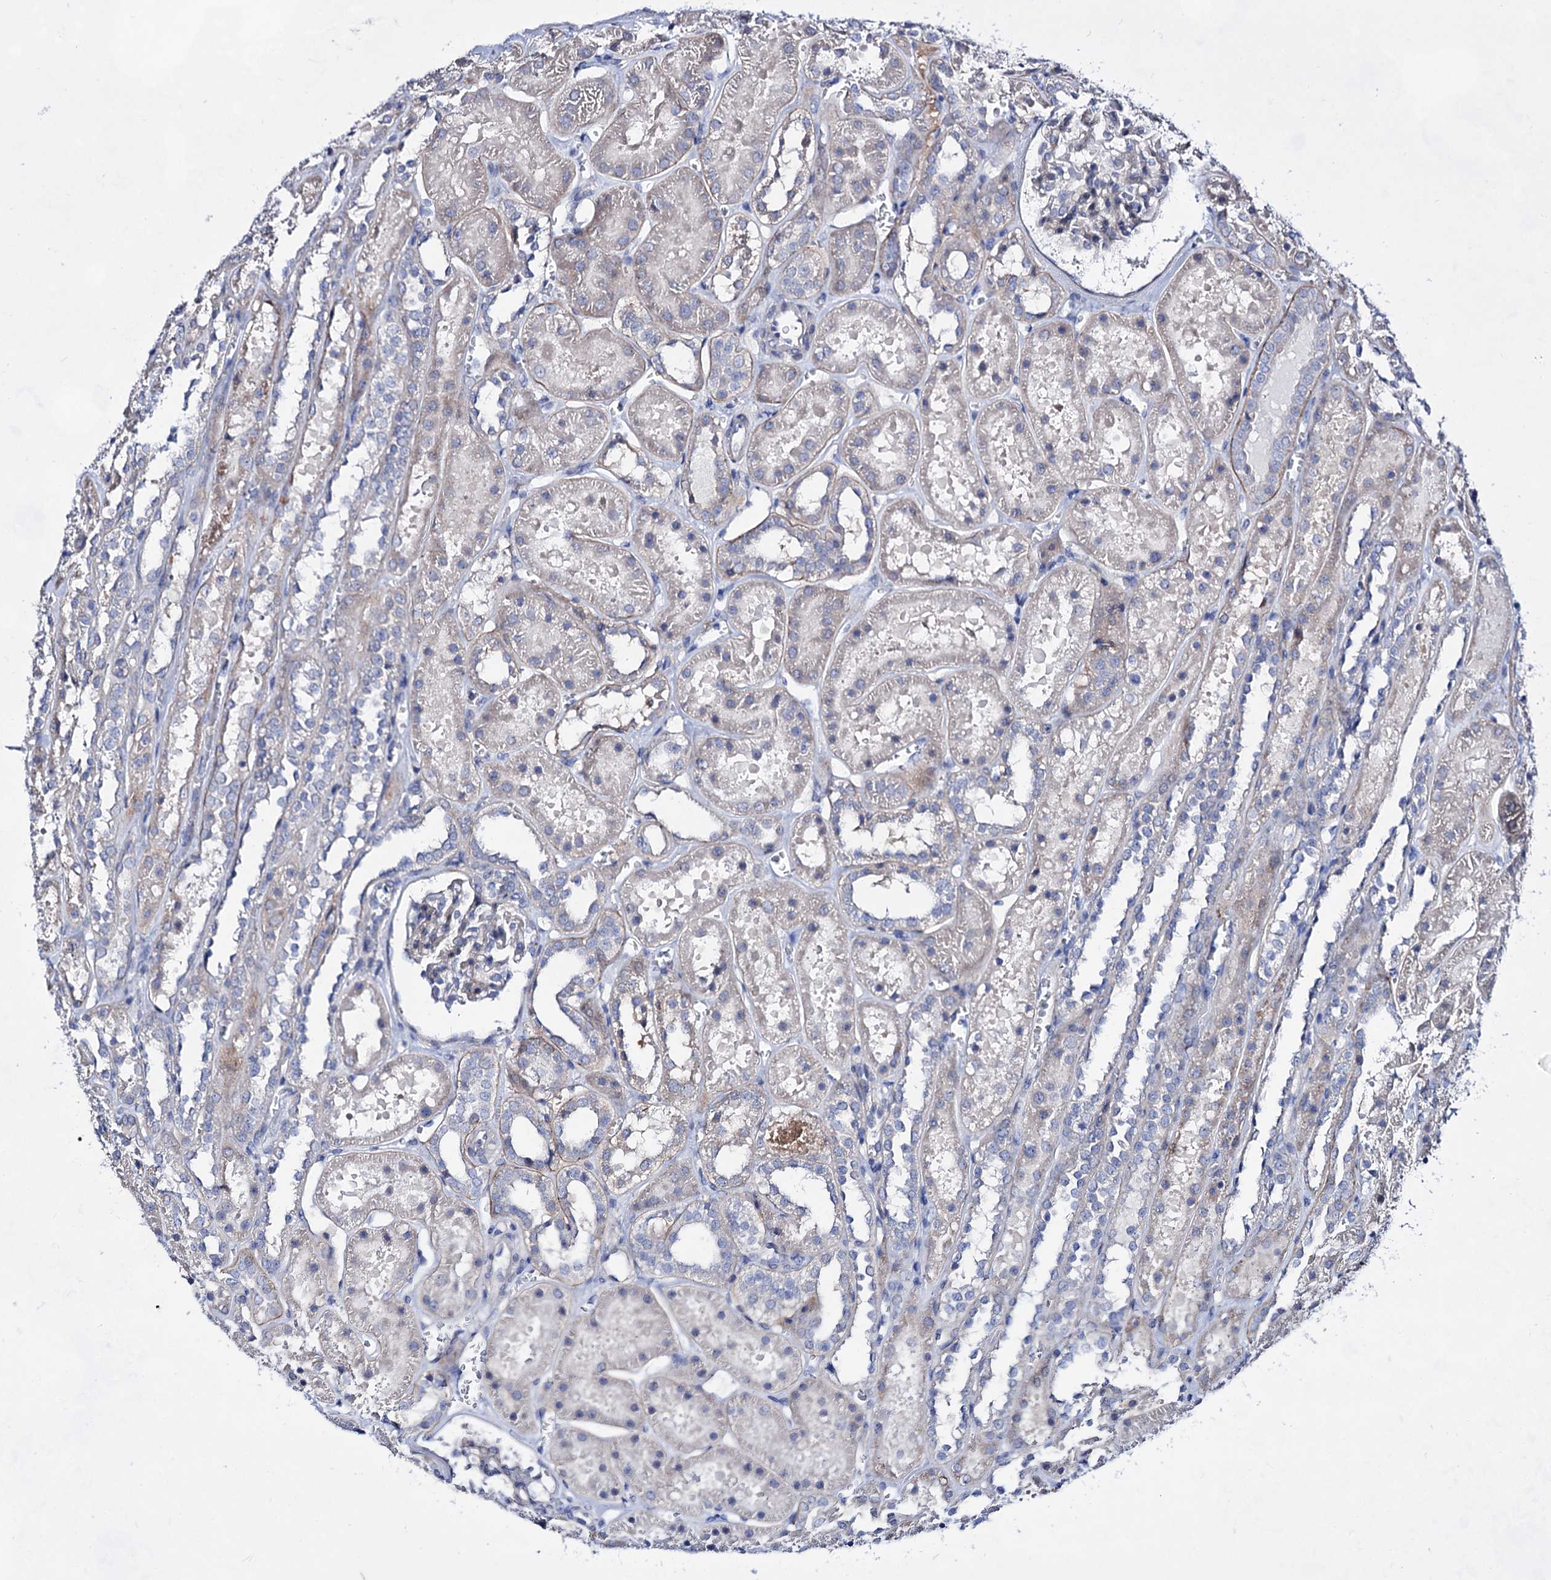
{"staining": {"intensity": "negative", "quantity": "none", "location": "none"}, "tissue": "kidney", "cell_type": "Cells in glomeruli", "image_type": "normal", "snomed": [{"axis": "morphology", "description": "Normal tissue, NOS"}, {"axis": "topography", "description": "Kidney"}], "caption": "IHC photomicrograph of unremarkable kidney stained for a protein (brown), which demonstrates no positivity in cells in glomeruli.", "gene": "PLIN1", "patient": {"sex": "female", "age": 41}}